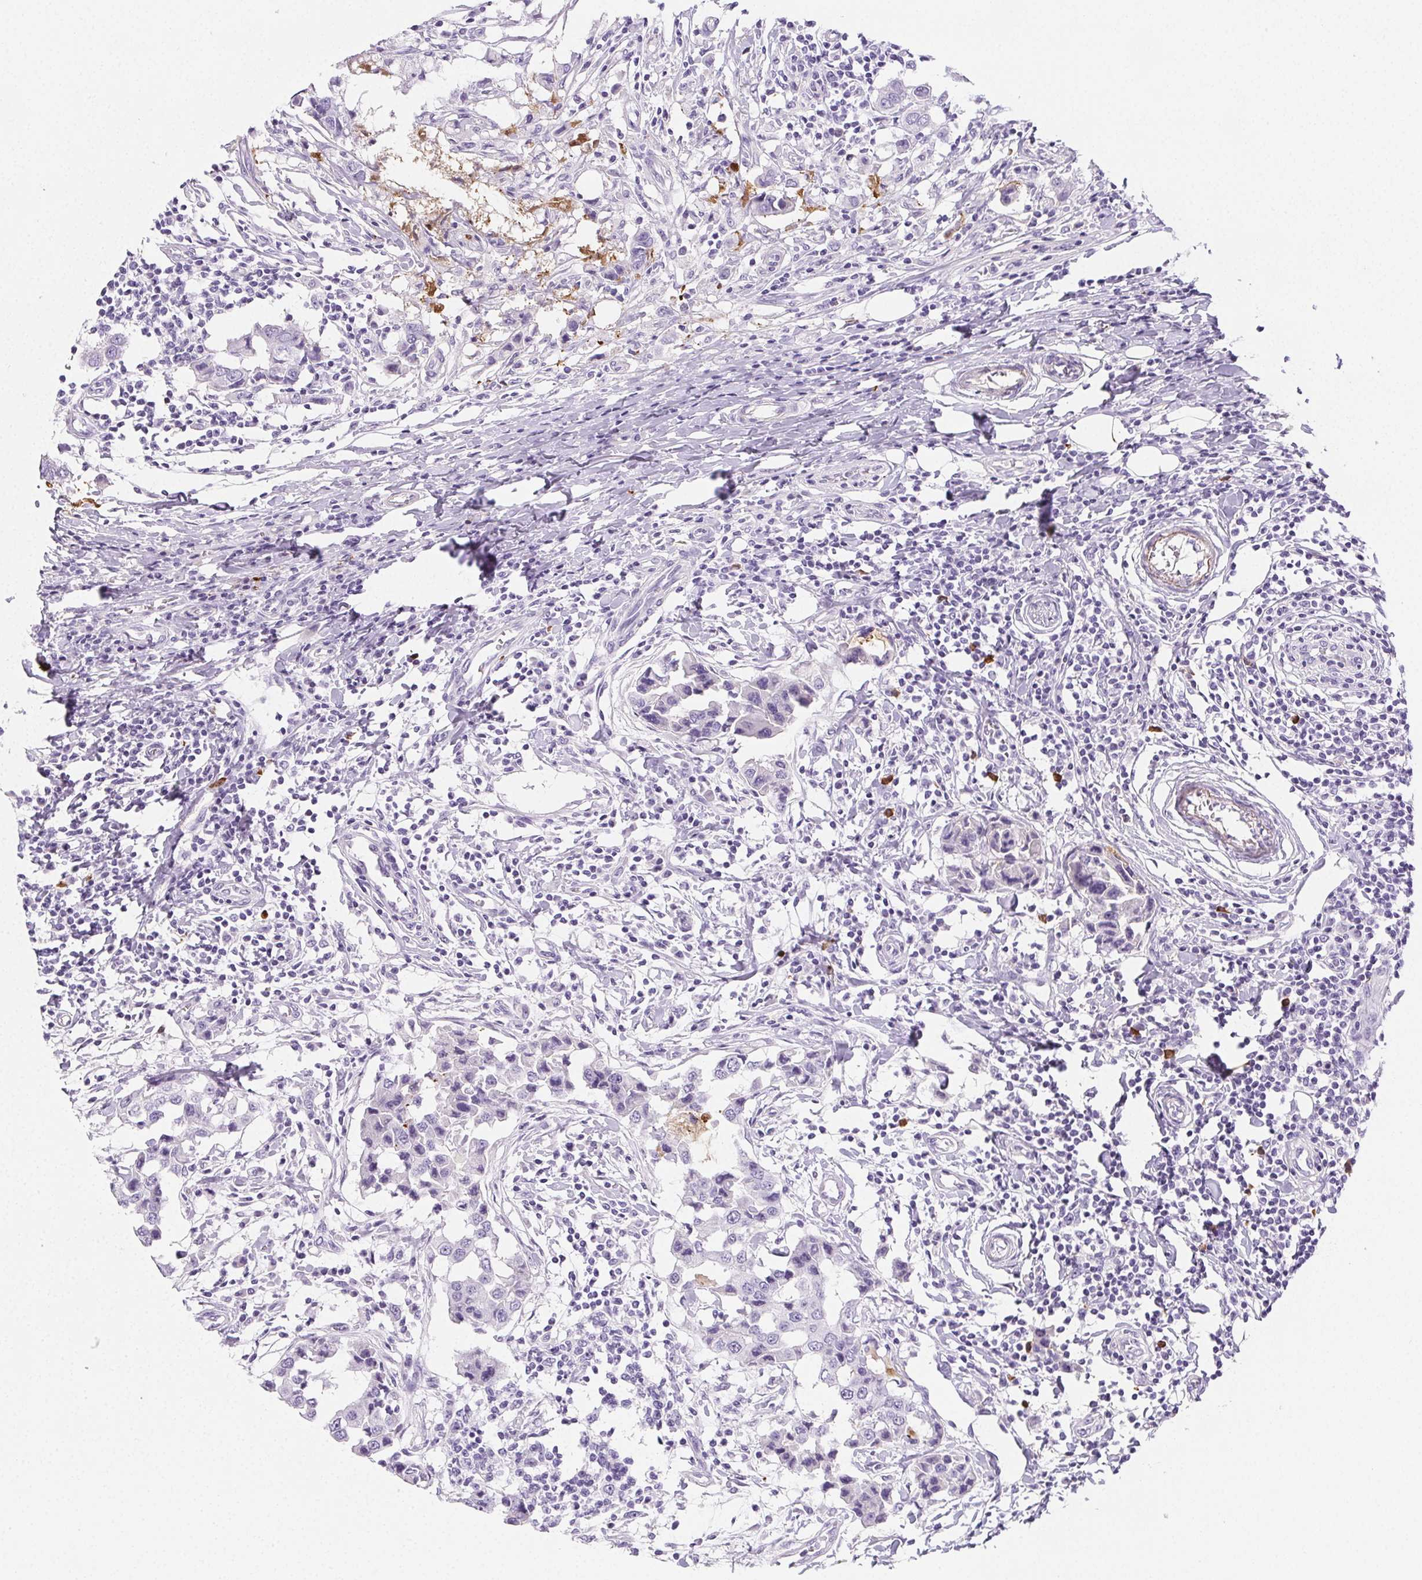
{"staining": {"intensity": "negative", "quantity": "none", "location": "none"}, "tissue": "breast cancer", "cell_type": "Tumor cells", "image_type": "cancer", "snomed": [{"axis": "morphology", "description": "Duct carcinoma"}, {"axis": "topography", "description": "Breast"}], "caption": "Infiltrating ductal carcinoma (breast) stained for a protein using immunohistochemistry demonstrates no expression tumor cells.", "gene": "VTN", "patient": {"sex": "female", "age": 27}}